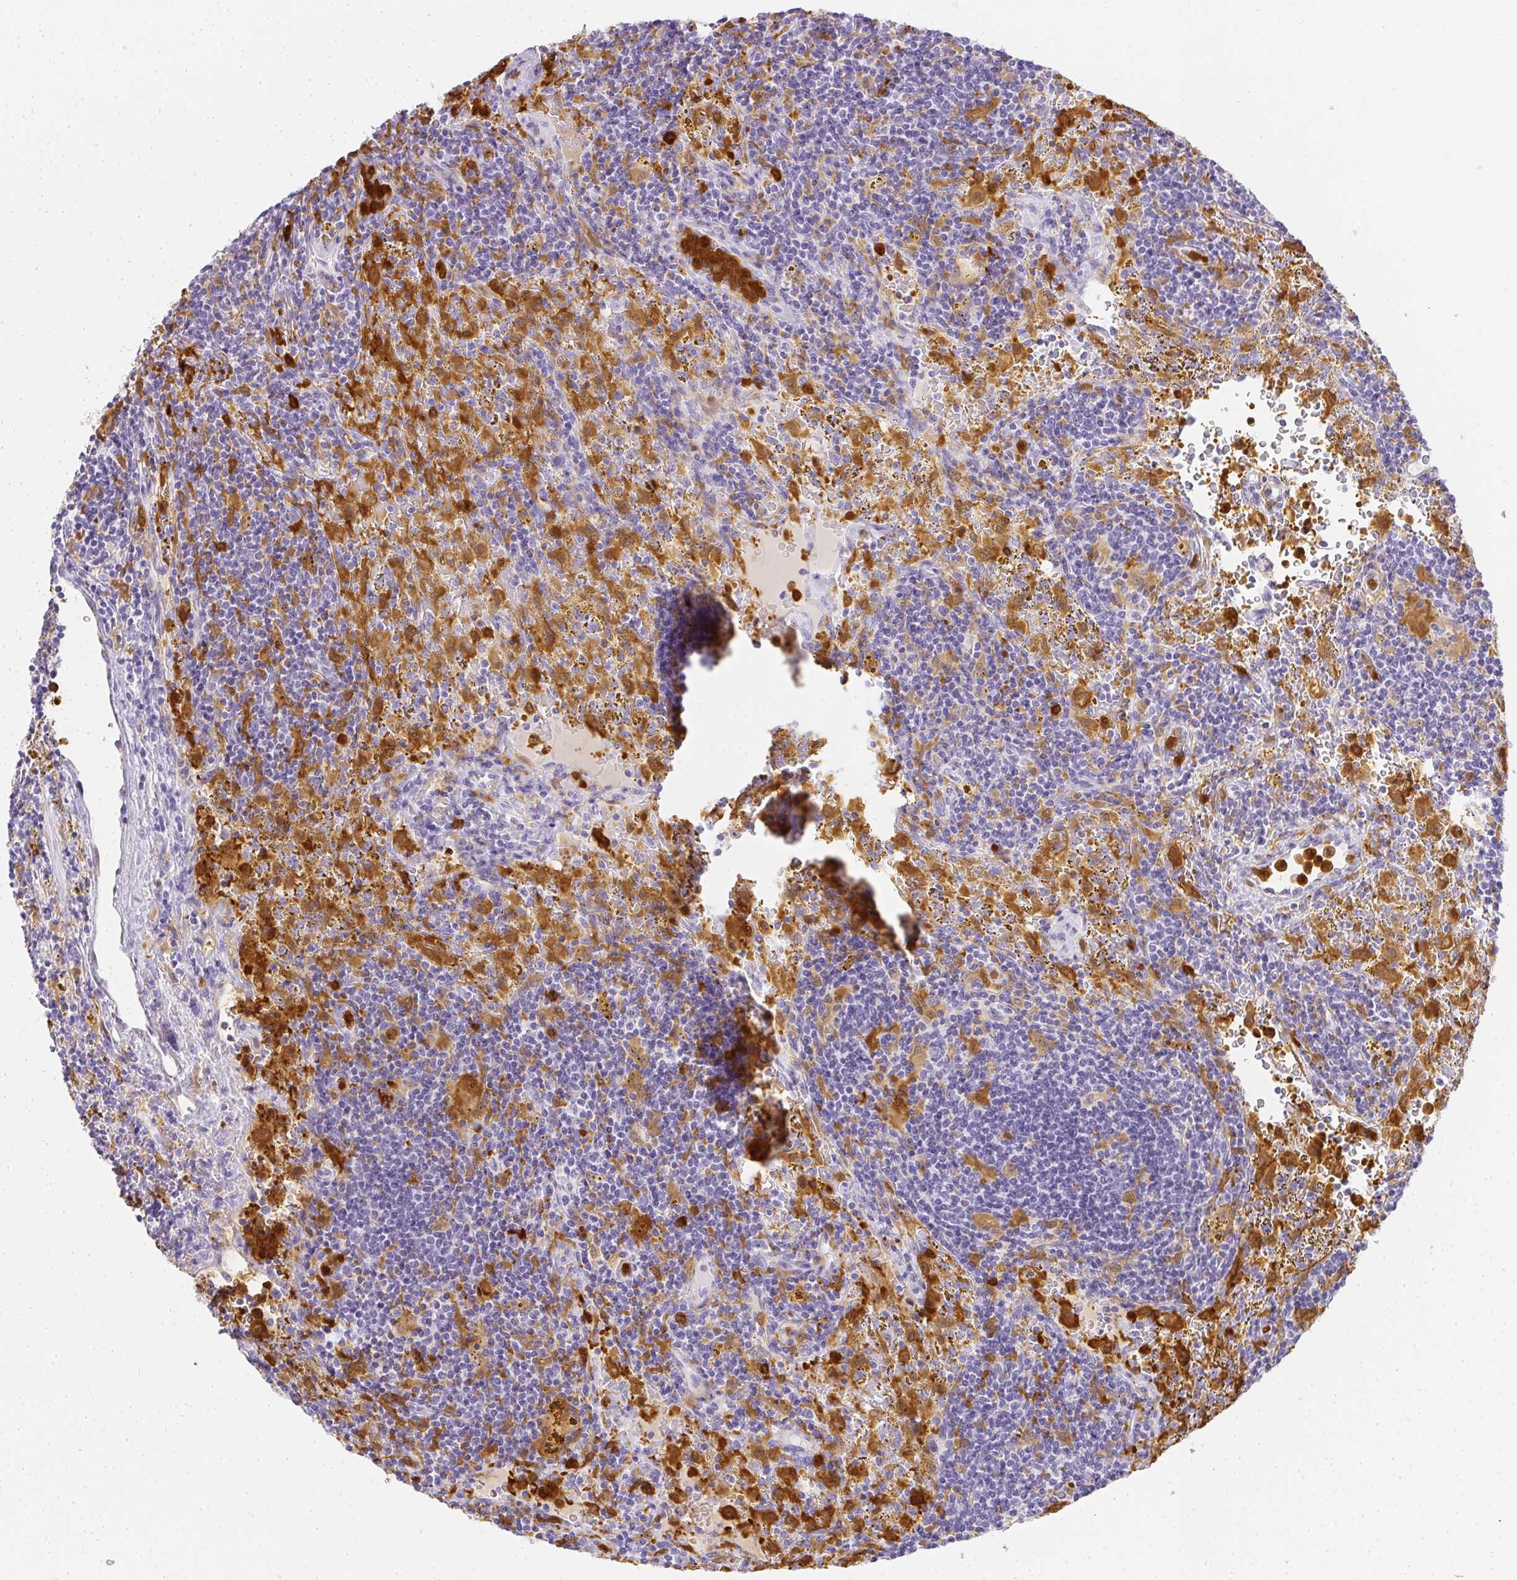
{"staining": {"intensity": "negative", "quantity": "none", "location": "none"}, "tissue": "lymphoma", "cell_type": "Tumor cells", "image_type": "cancer", "snomed": [{"axis": "morphology", "description": "Malignant lymphoma, non-Hodgkin's type, Low grade"}, {"axis": "topography", "description": "Spleen"}], "caption": "Tumor cells are negative for protein expression in human malignant lymphoma, non-Hodgkin's type (low-grade). (Stains: DAB IHC with hematoxylin counter stain, Microscopy: brightfield microscopy at high magnification).", "gene": "HK3", "patient": {"sex": "female", "age": 70}}